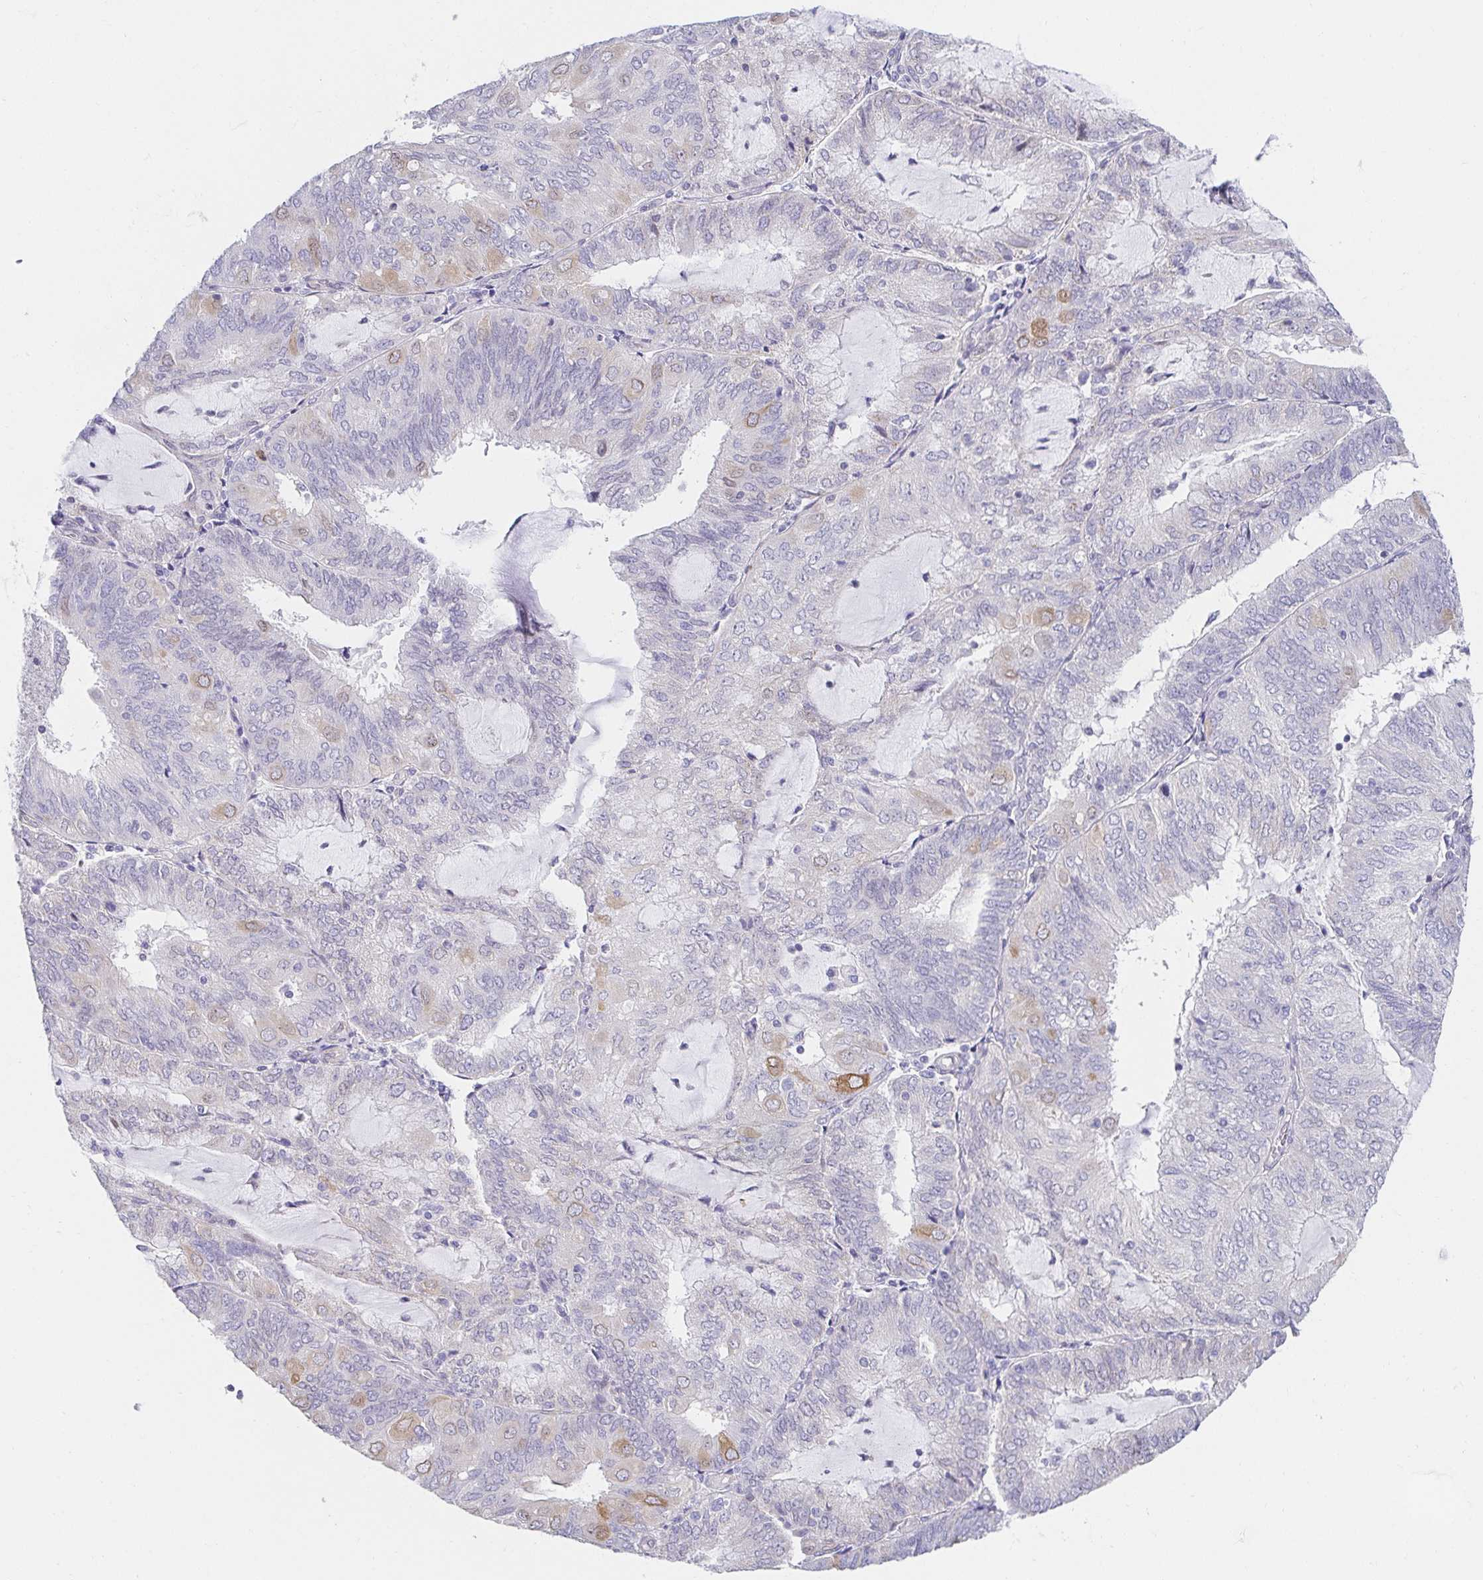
{"staining": {"intensity": "moderate", "quantity": "<25%", "location": "cytoplasmic/membranous"}, "tissue": "endometrial cancer", "cell_type": "Tumor cells", "image_type": "cancer", "snomed": [{"axis": "morphology", "description": "Adenocarcinoma, NOS"}, {"axis": "topography", "description": "Endometrium"}], "caption": "Approximately <25% of tumor cells in endometrial cancer (adenocarcinoma) reveal moderate cytoplasmic/membranous protein positivity as visualized by brown immunohistochemical staining.", "gene": "AKAP14", "patient": {"sex": "female", "age": 81}}